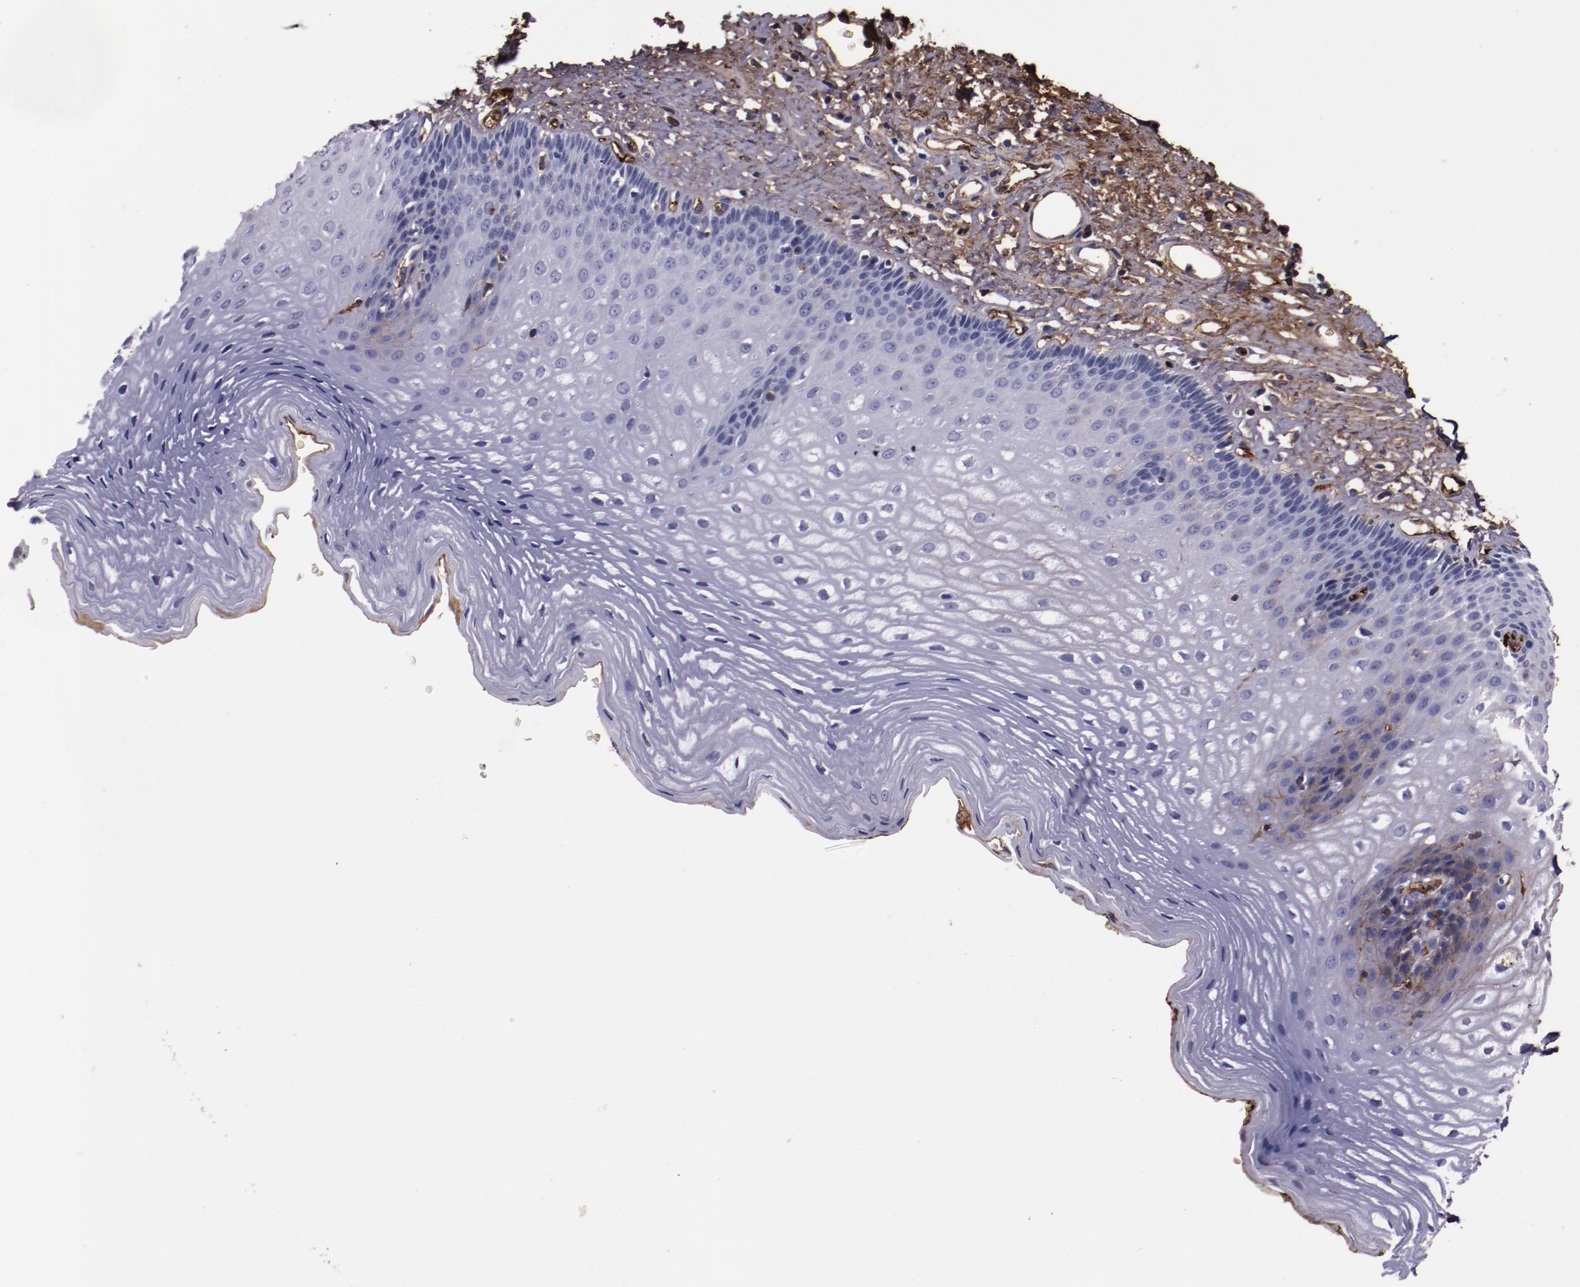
{"staining": {"intensity": "weak", "quantity": "<25%", "location": "cytoplasmic/membranous"}, "tissue": "esophagus", "cell_type": "Squamous epithelial cells", "image_type": "normal", "snomed": [{"axis": "morphology", "description": "Normal tissue, NOS"}, {"axis": "topography", "description": "Esophagus"}], "caption": "High power microscopy micrograph of an immunohistochemistry image of benign esophagus, revealing no significant positivity in squamous epithelial cells. (DAB (3,3'-diaminobenzidine) immunohistochemistry, high magnification).", "gene": "A2M", "patient": {"sex": "female", "age": 70}}